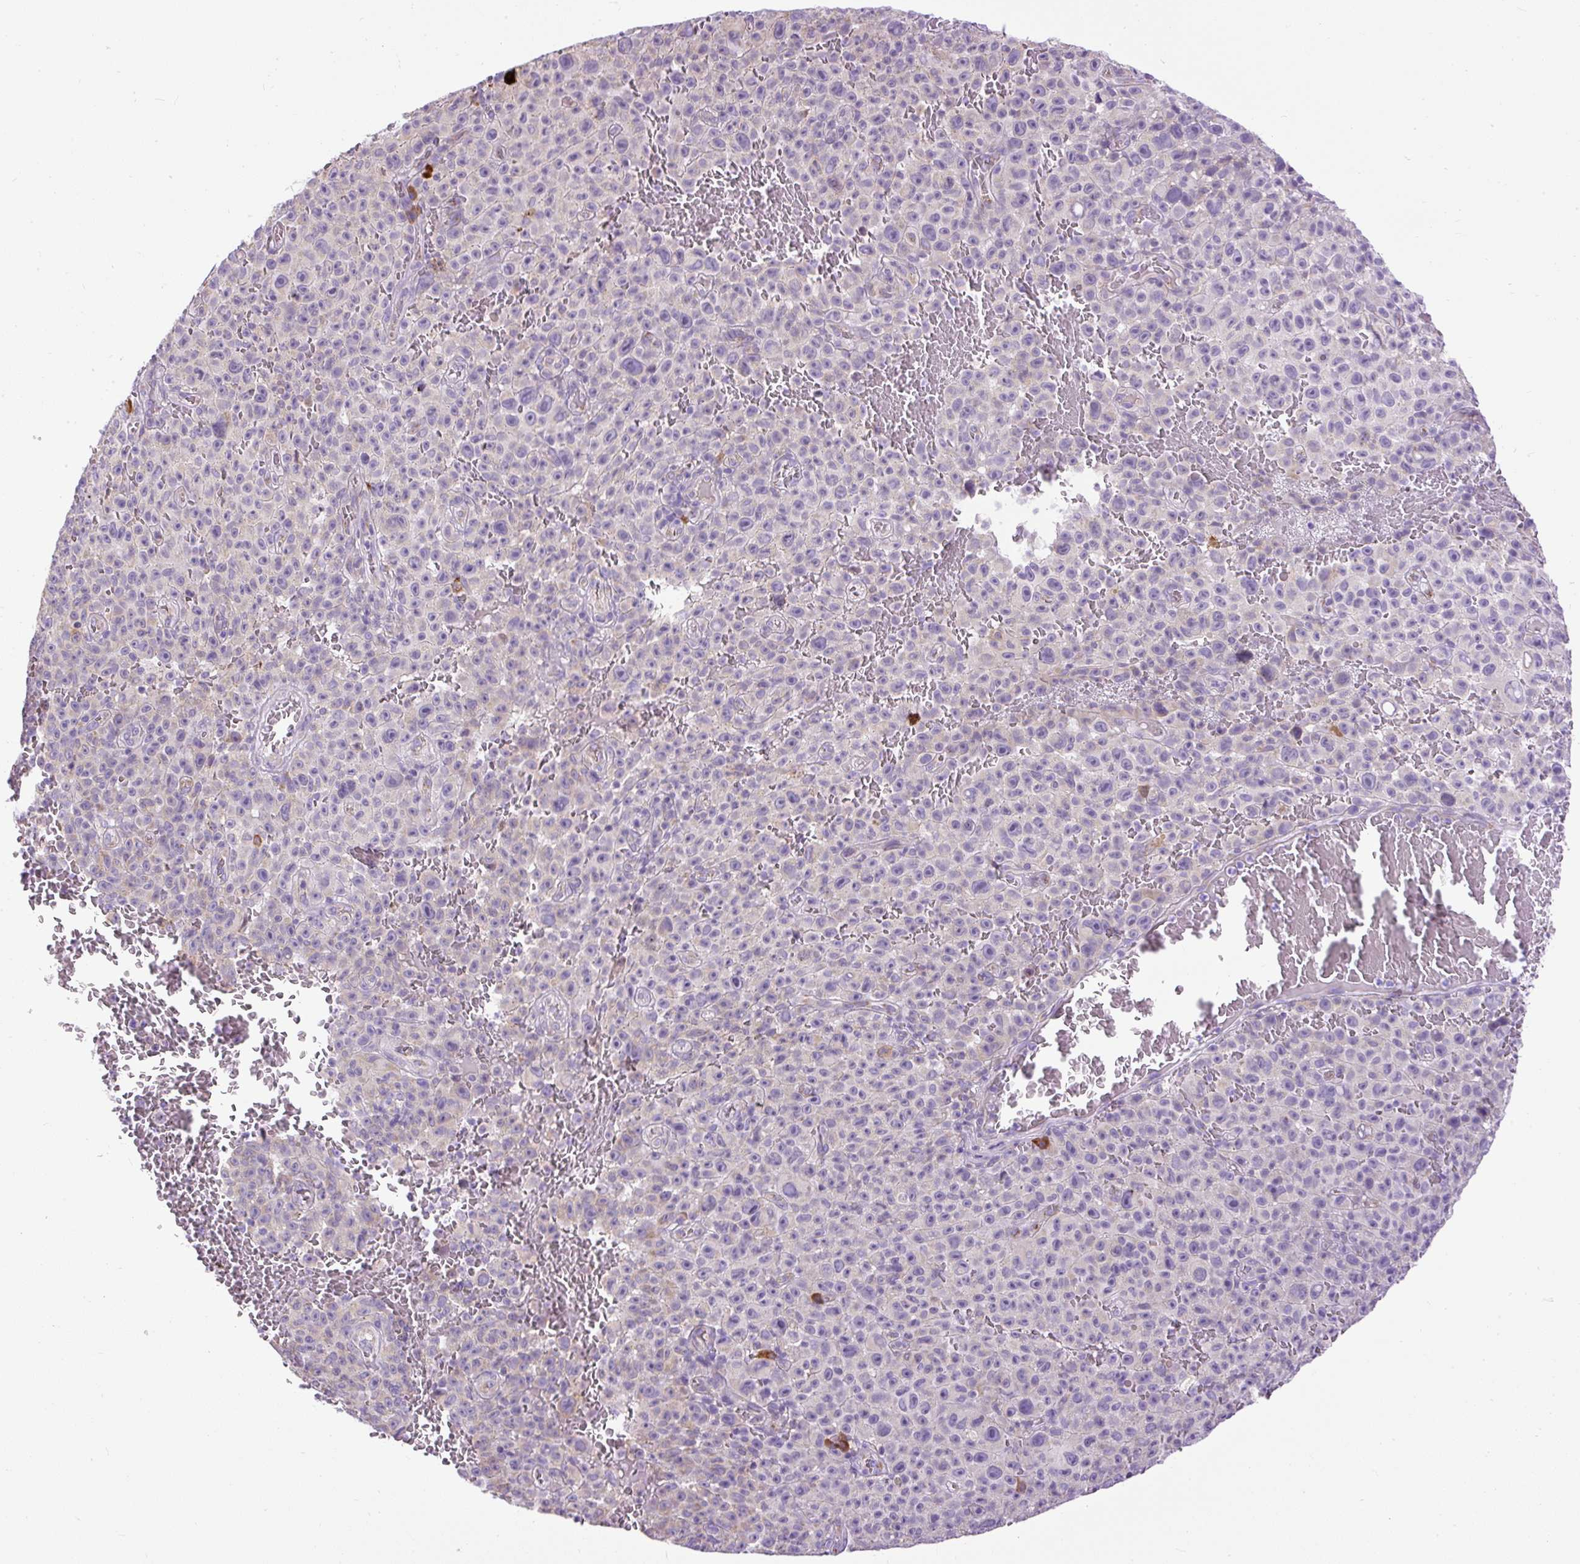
{"staining": {"intensity": "negative", "quantity": "none", "location": "none"}, "tissue": "melanoma", "cell_type": "Tumor cells", "image_type": "cancer", "snomed": [{"axis": "morphology", "description": "Malignant melanoma, NOS"}, {"axis": "topography", "description": "Skin"}], "caption": "Tumor cells show no significant protein staining in melanoma. (Stains: DAB (3,3'-diaminobenzidine) IHC with hematoxylin counter stain, Microscopy: brightfield microscopy at high magnification).", "gene": "SYBU", "patient": {"sex": "female", "age": 82}}